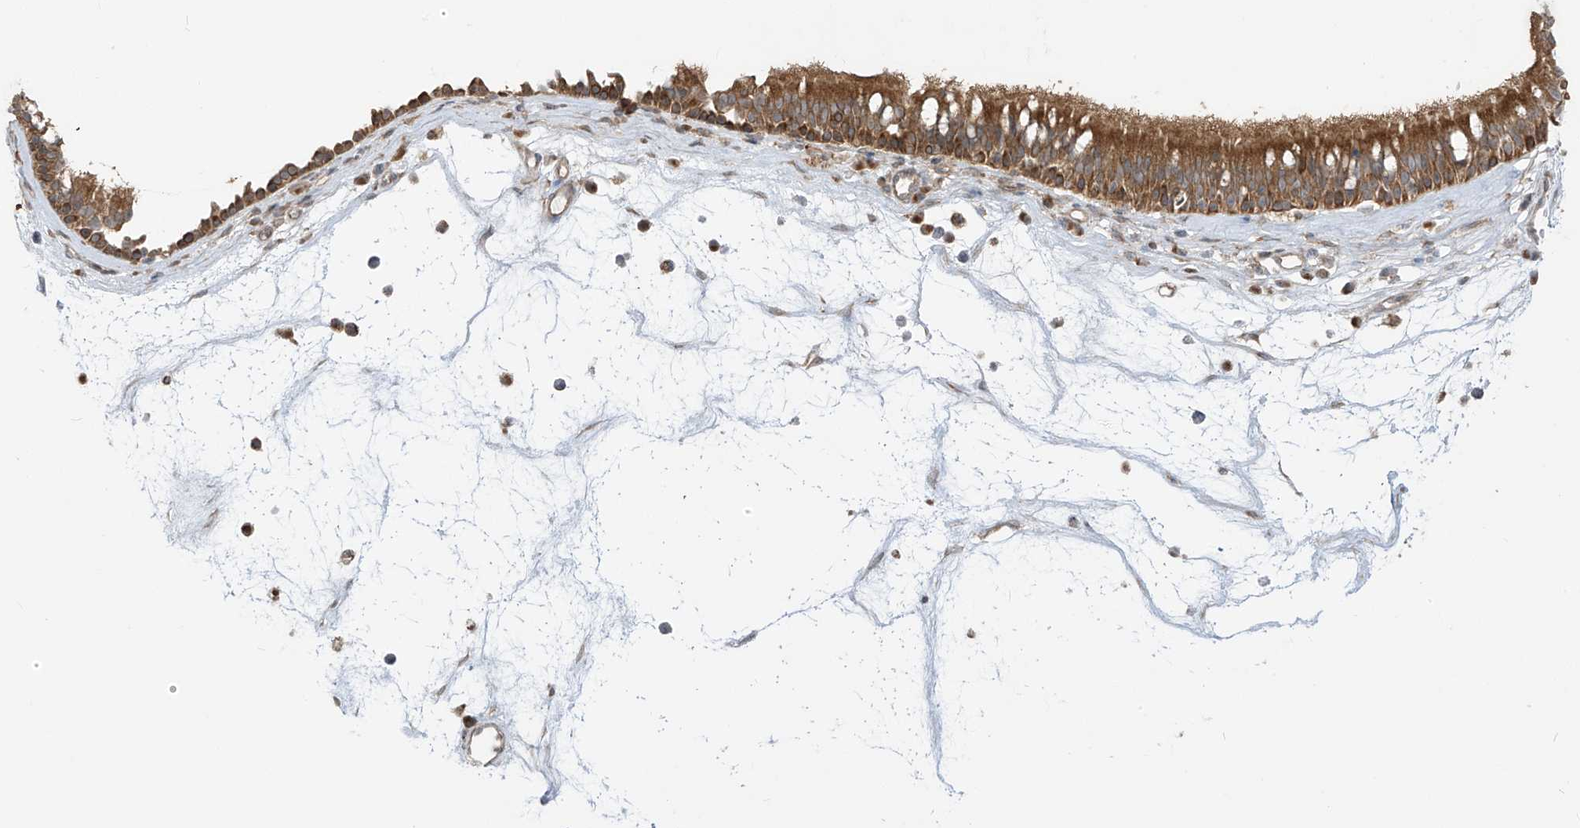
{"staining": {"intensity": "strong", "quantity": ">75%", "location": "cytoplasmic/membranous"}, "tissue": "nasopharynx", "cell_type": "Respiratory epithelial cells", "image_type": "normal", "snomed": [{"axis": "morphology", "description": "Normal tissue, NOS"}, {"axis": "morphology", "description": "Inflammation, NOS"}, {"axis": "morphology", "description": "Malignant melanoma, Metastatic site"}, {"axis": "topography", "description": "Nasopharynx"}], "caption": "Immunohistochemical staining of unremarkable nasopharynx exhibits strong cytoplasmic/membranous protein staining in approximately >75% of respiratory epithelial cells.", "gene": "PDE11A", "patient": {"sex": "male", "age": 70}}